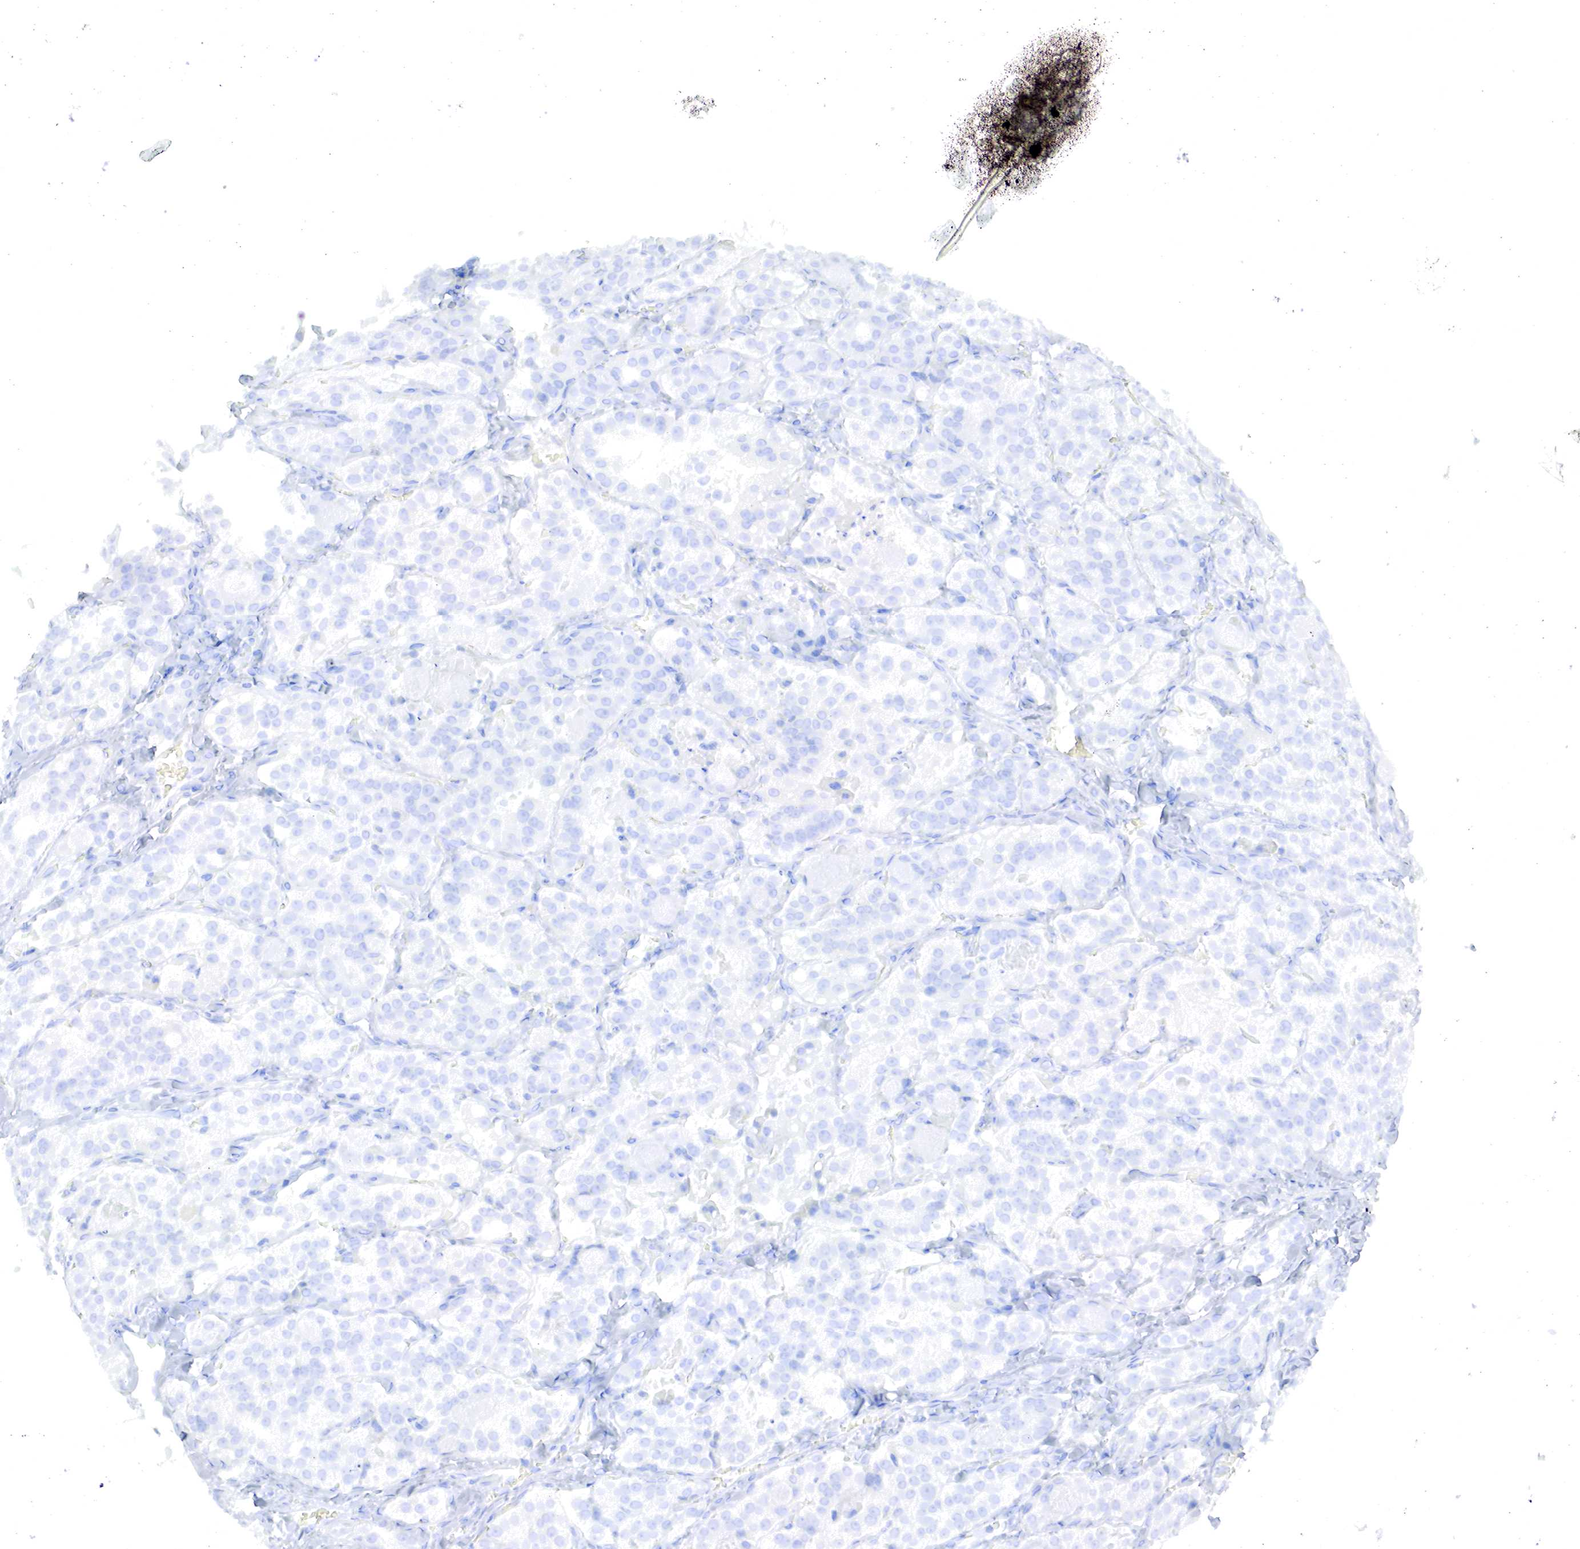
{"staining": {"intensity": "negative", "quantity": "none", "location": "none"}, "tissue": "thyroid cancer", "cell_type": "Tumor cells", "image_type": "cancer", "snomed": [{"axis": "morphology", "description": "Carcinoma, NOS"}, {"axis": "topography", "description": "Thyroid gland"}], "caption": "A high-resolution micrograph shows IHC staining of thyroid carcinoma, which shows no significant expression in tumor cells.", "gene": "OTC", "patient": {"sex": "male", "age": 76}}